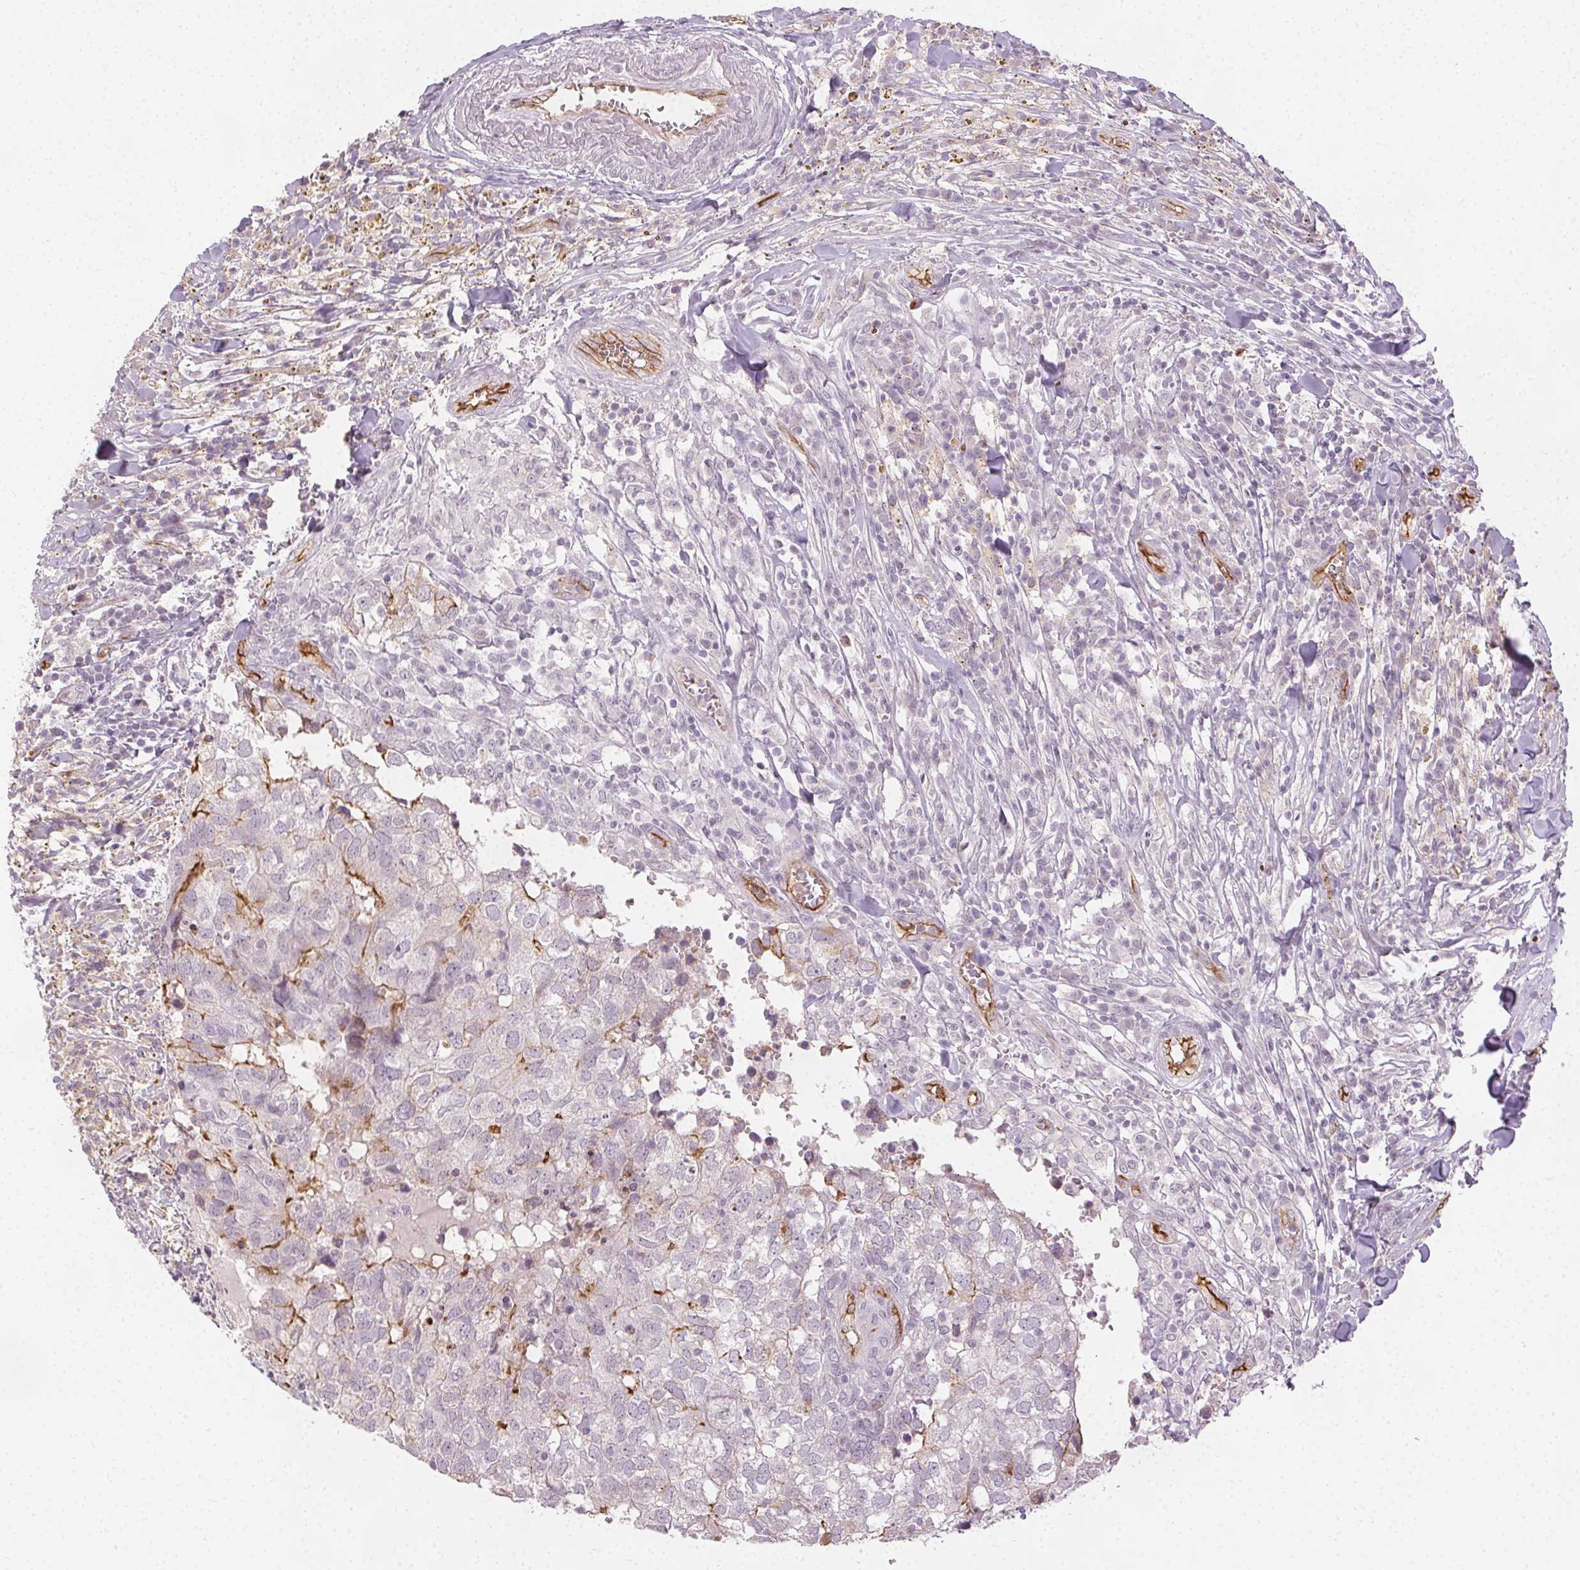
{"staining": {"intensity": "strong", "quantity": "<25%", "location": "cytoplasmic/membranous"}, "tissue": "breast cancer", "cell_type": "Tumor cells", "image_type": "cancer", "snomed": [{"axis": "morphology", "description": "Duct carcinoma"}, {"axis": "topography", "description": "Breast"}], "caption": "Breast cancer (invasive ductal carcinoma) stained for a protein demonstrates strong cytoplasmic/membranous positivity in tumor cells. (DAB IHC, brown staining for protein, blue staining for nuclei).", "gene": "PODXL", "patient": {"sex": "female", "age": 30}}